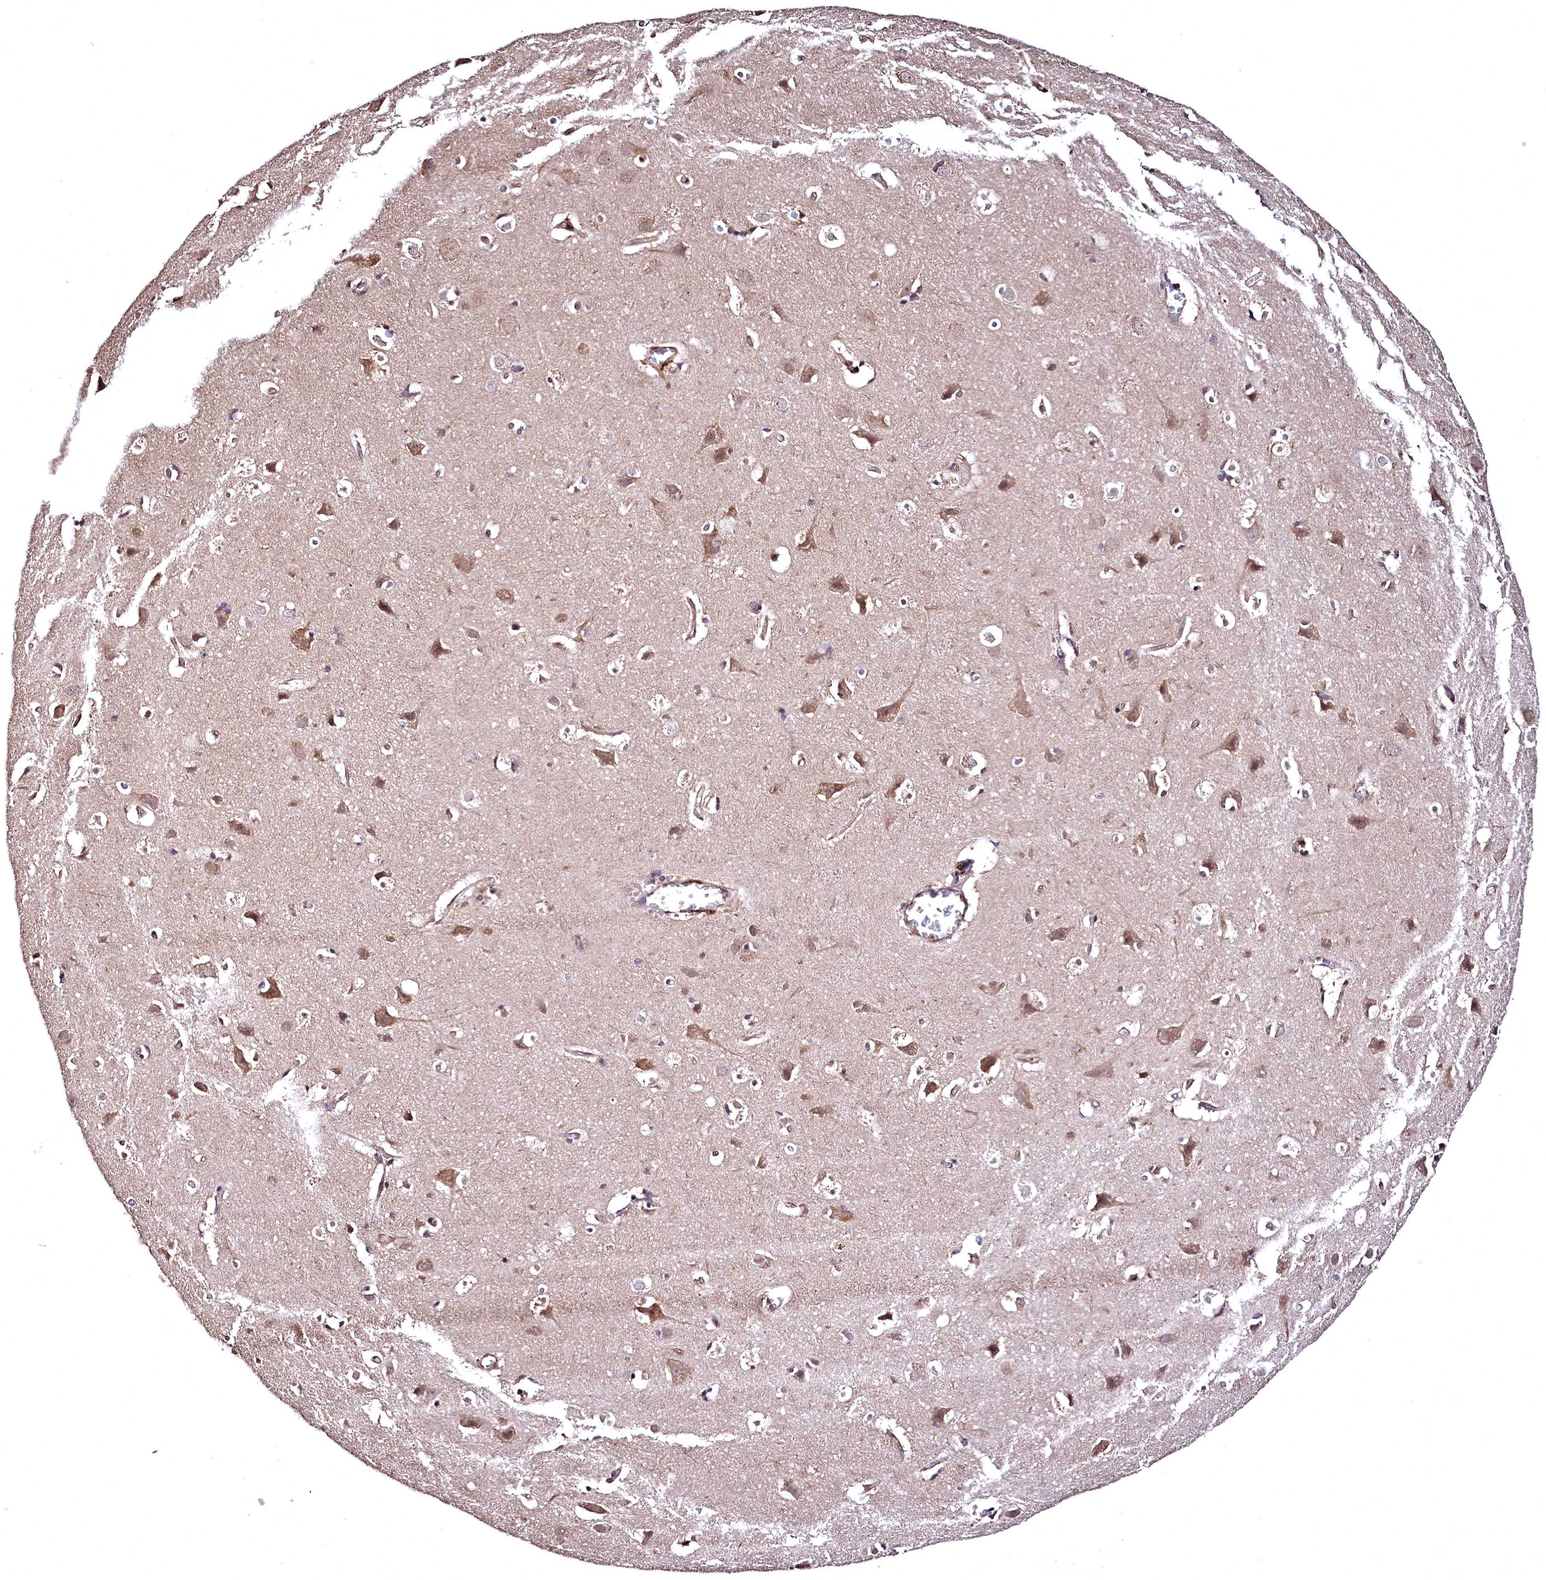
{"staining": {"intensity": "moderate", "quantity": "25%-75%", "location": "cytoplasmic/membranous"}, "tissue": "cerebral cortex", "cell_type": "Endothelial cells", "image_type": "normal", "snomed": [{"axis": "morphology", "description": "Normal tissue, NOS"}, {"axis": "topography", "description": "Cerebral cortex"}], "caption": "IHC of unremarkable human cerebral cortex displays medium levels of moderate cytoplasmic/membranous positivity in about 25%-75% of endothelial cells.", "gene": "TBCEL", "patient": {"sex": "male", "age": 54}}